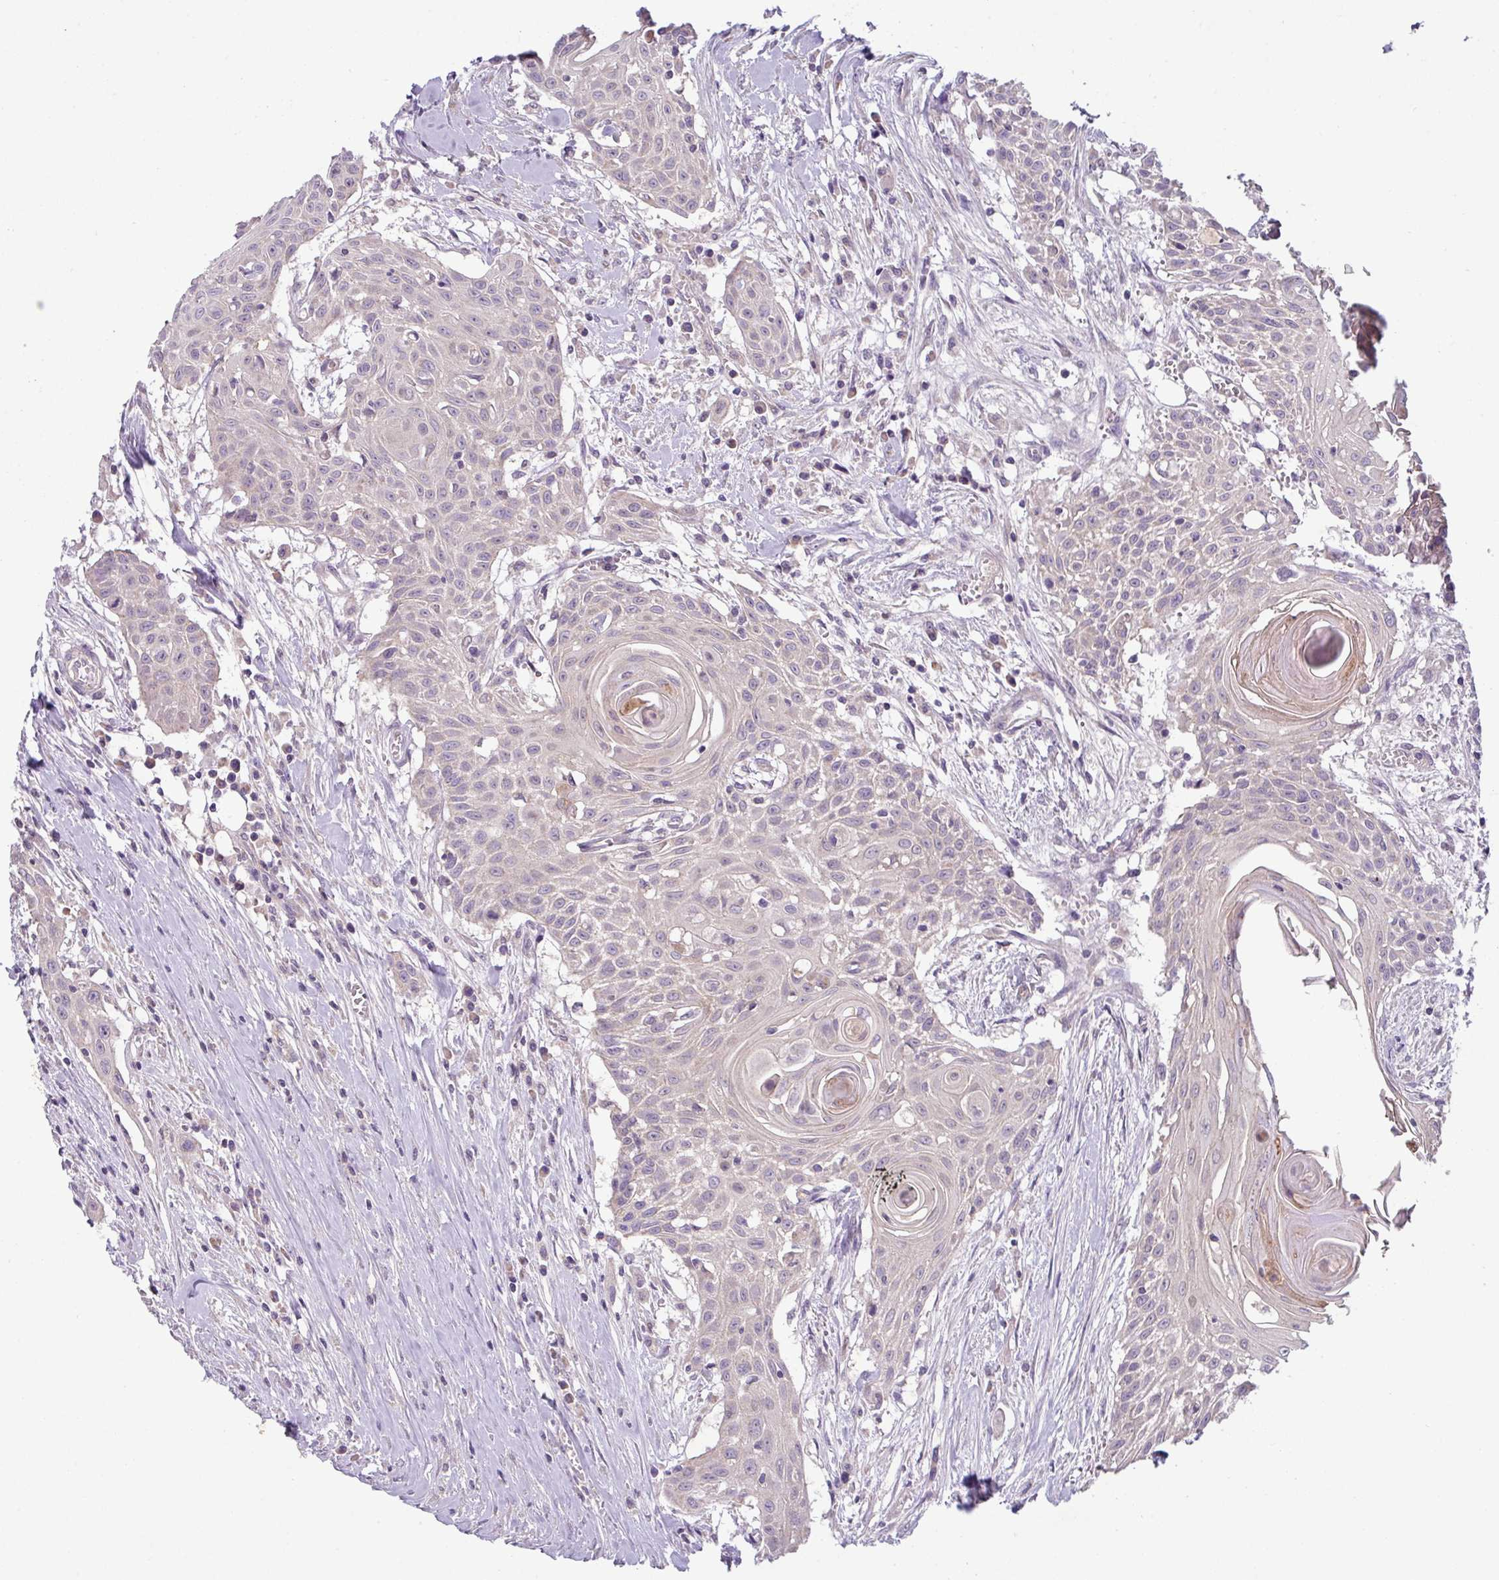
{"staining": {"intensity": "negative", "quantity": "none", "location": "none"}, "tissue": "head and neck cancer", "cell_type": "Tumor cells", "image_type": "cancer", "snomed": [{"axis": "morphology", "description": "Squamous cell carcinoma, NOS"}, {"axis": "topography", "description": "Lymph node"}, {"axis": "topography", "description": "Salivary gland"}, {"axis": "topography", "description": "Head-Neck"}], "caption": "IHC histopathology image of neoplastic tissue: human head and neck cancer stained with DAB exhibits no significant protein expression in tumor cells.", "gene": "LRRC9", "patient": {"sex": "female", "age": 74}}